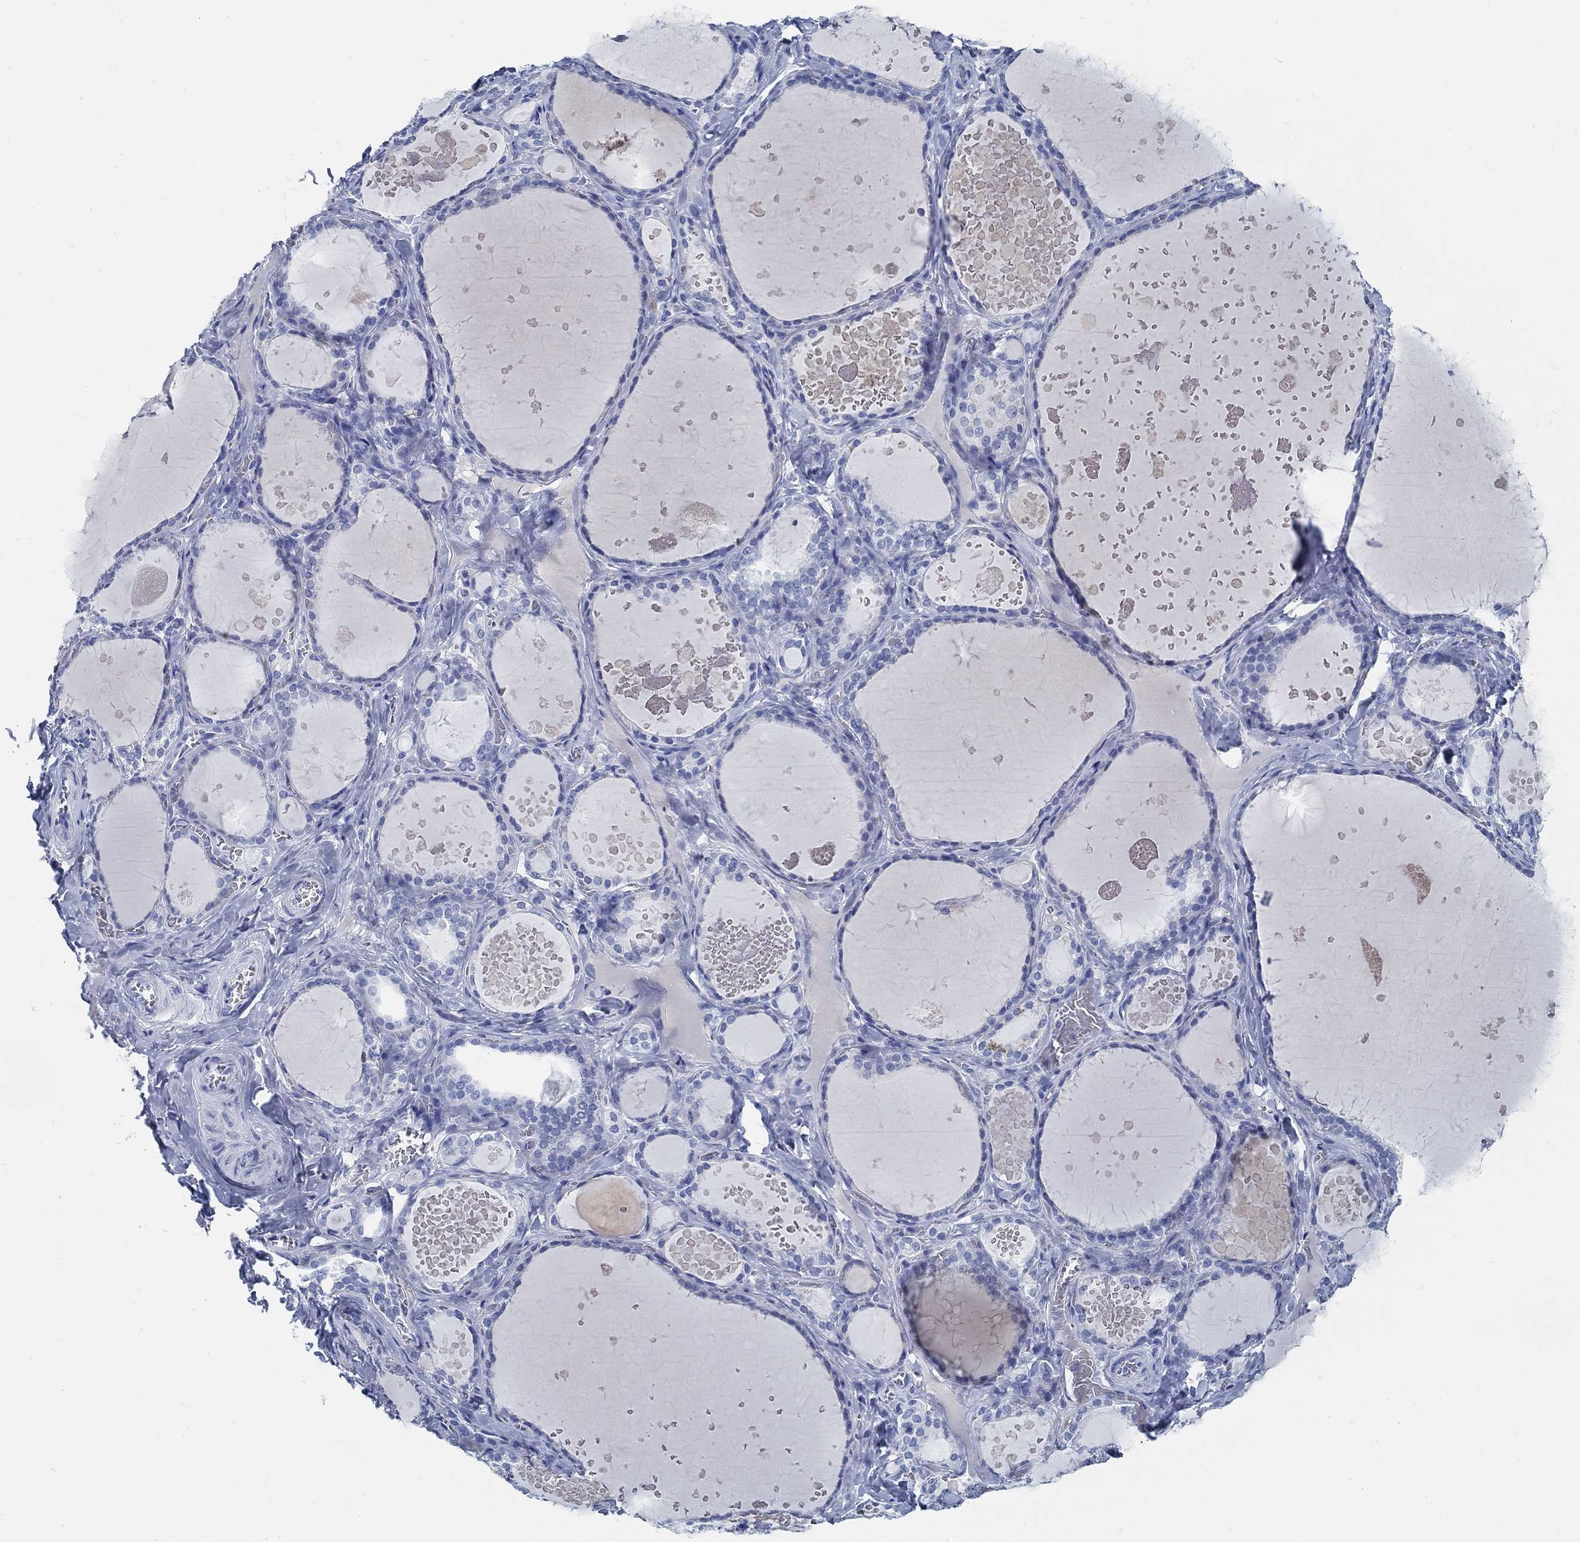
{"staining": {"intensity": "negative", "quantity": "none", "location": "none"}, "tissue": "thyroid gland", "cell_type": "Glandular cells", "image_type": "normal", "snomed": [{"axis": "morphology", "description": "Normal tissue, NOS"}, {"axis": "topography", "description": "Thyroid gland"}], "caption": "This is an IHC image of benign human thyroid gland. There is no staining in glandular cells.", "gene": "SLC45A1", "patient": {"sex": "female", "age": 56}}